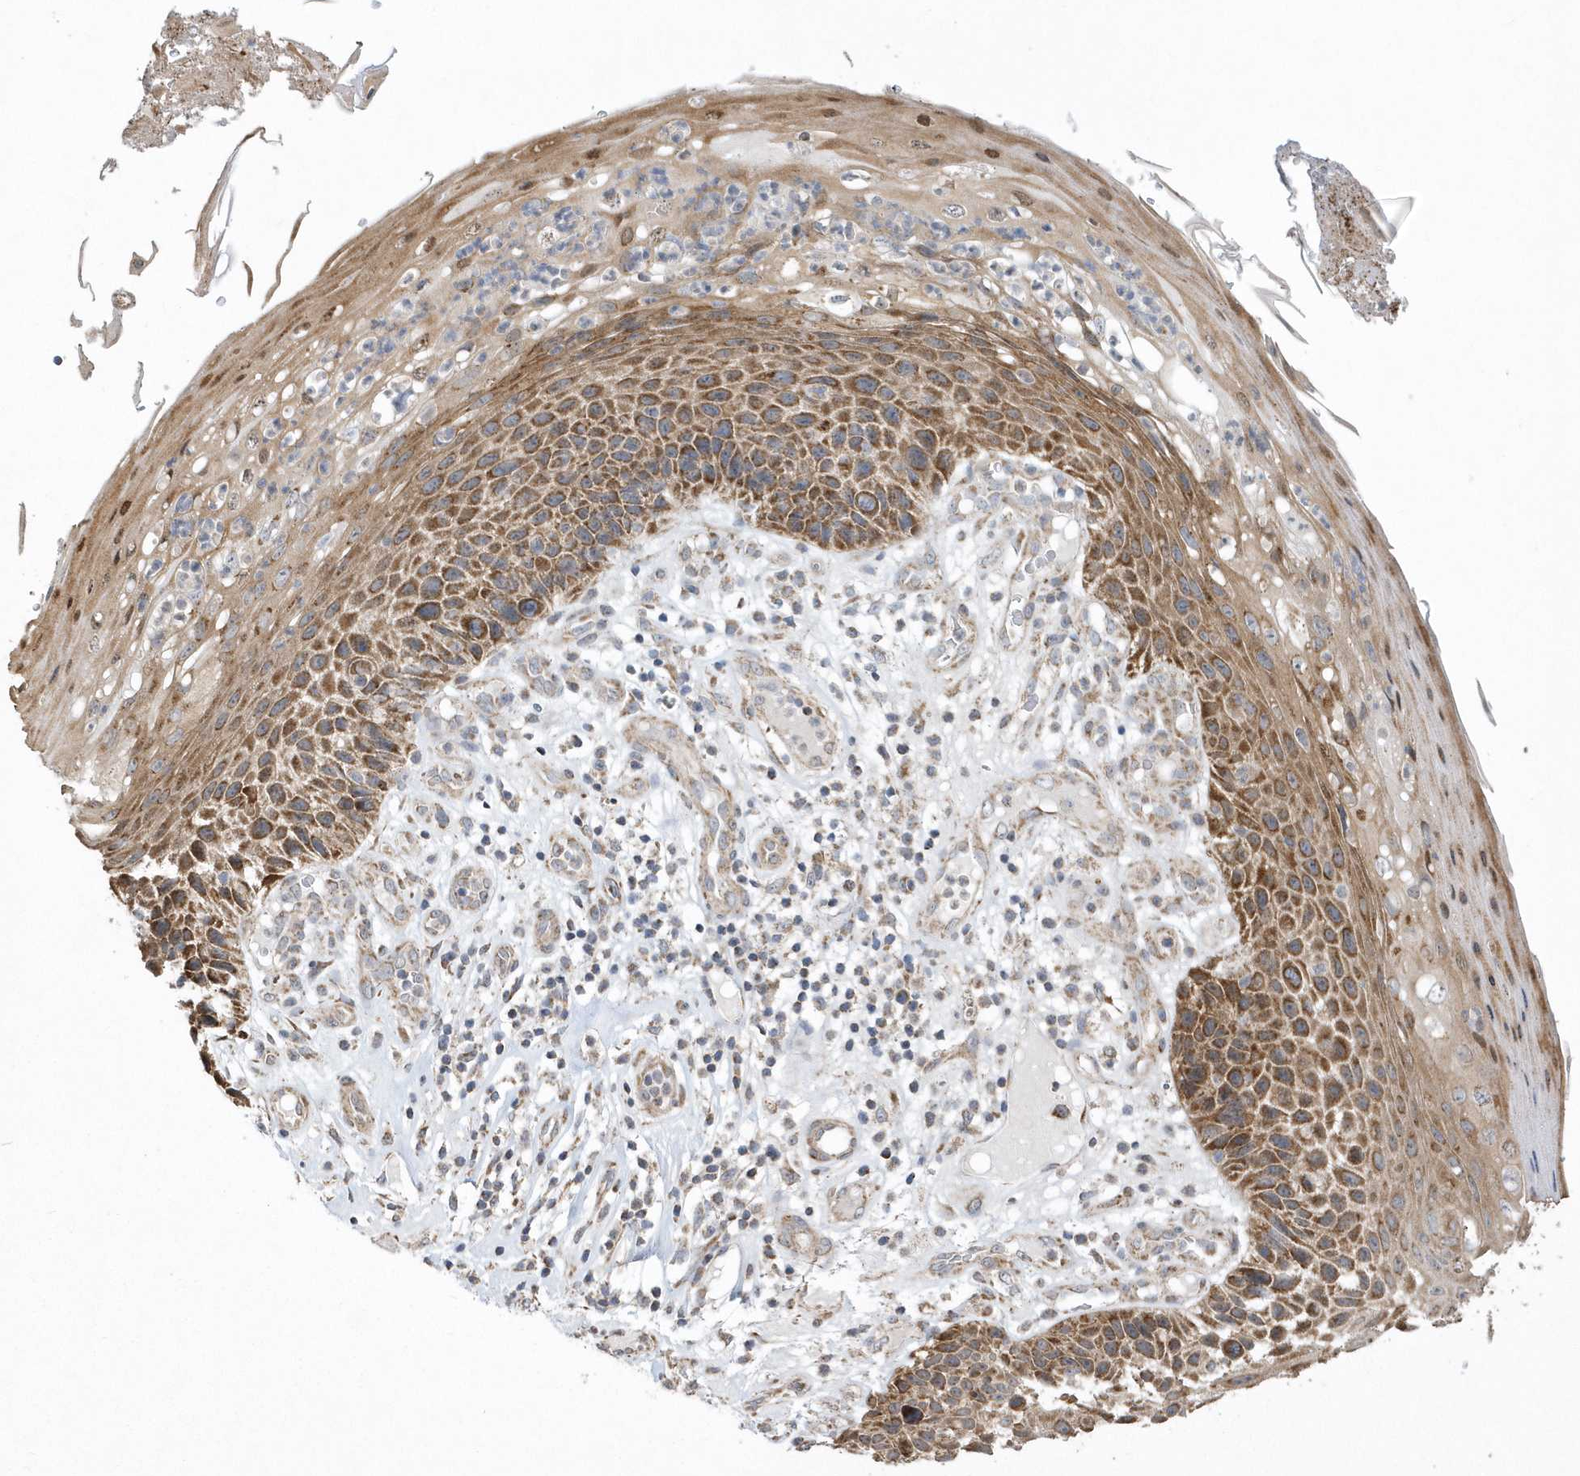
{"staining": {"intensity": "moderate", "quantity": ">75%", "location": "cytoplasmic/membranous"}, "tissue": "skin cancer", "cell_type": "Tumor cells", "image_type": "cancer", "snomed": [{"axis": "morphology", "description": "Squamous cell carcinoma, NOS"}, {"axis": "topography", "description": "Skin"}], "caption": "Tumor cells exhibit moderate cytoplasmic/membranous staining in about >75% of cells in squamous cell carcinoma (skin).", "gene": "SLX9", "patient": {"sex": "female", "age": 88}}